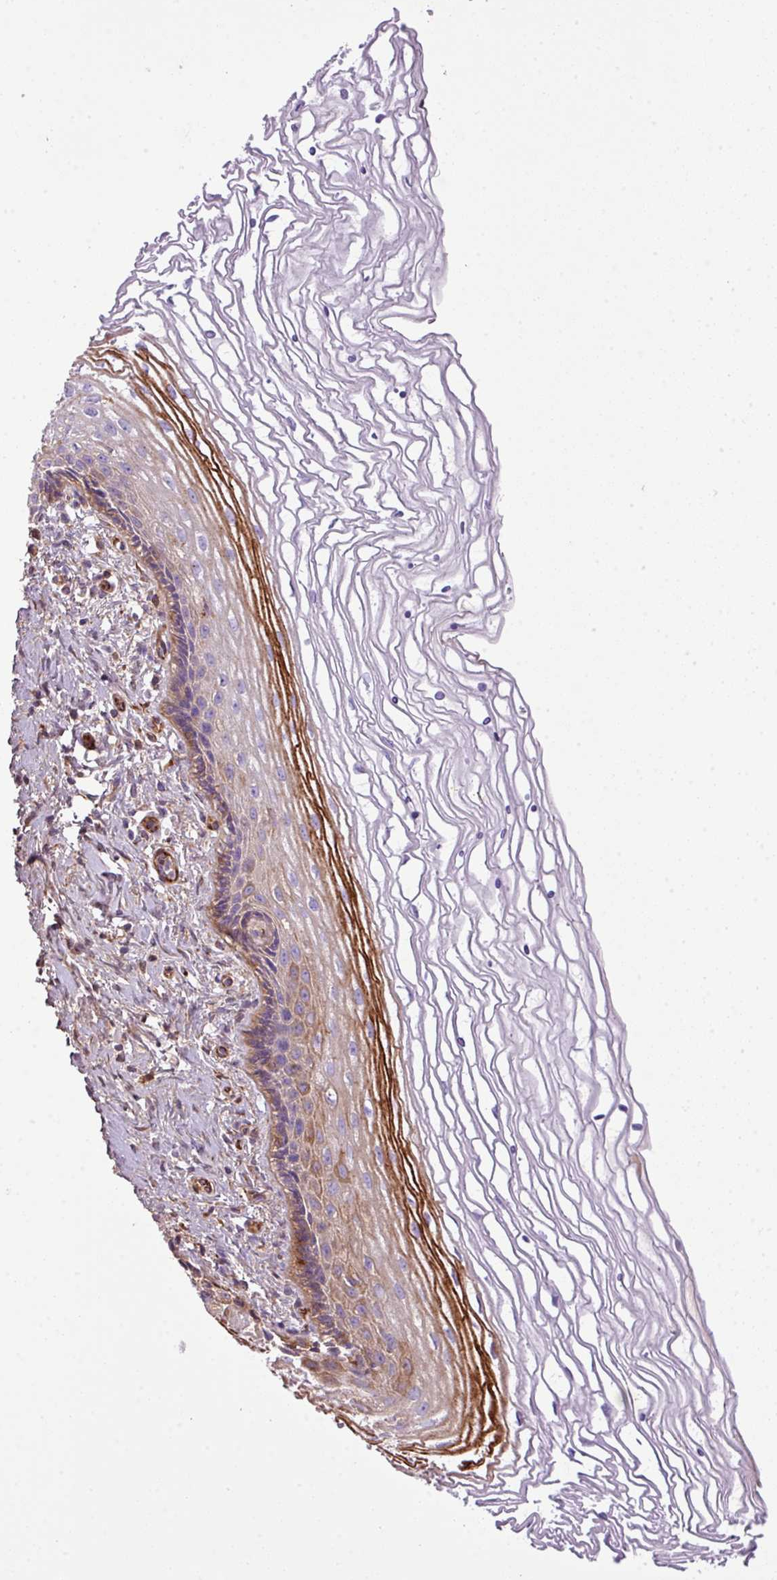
{"staining": {"intensity": "weak", "quantity": "<25%", "location": "cytoplasmic/membranous,nuclear"}, "tissue": "cervix", "cell_type": "Glandular cells", "image_type": "normal", "snomed": [{"axis": "morphology", "description": "Normal tissue, NOS"}, {"axis": "topography", "description": "Cervix"}], "caption": "A histopathology image of cervix stained for a protein demonstrates no brown staining in glandular cells.", "gene": "CTXN2", "patient": {"sex": "female", "age": 47}}